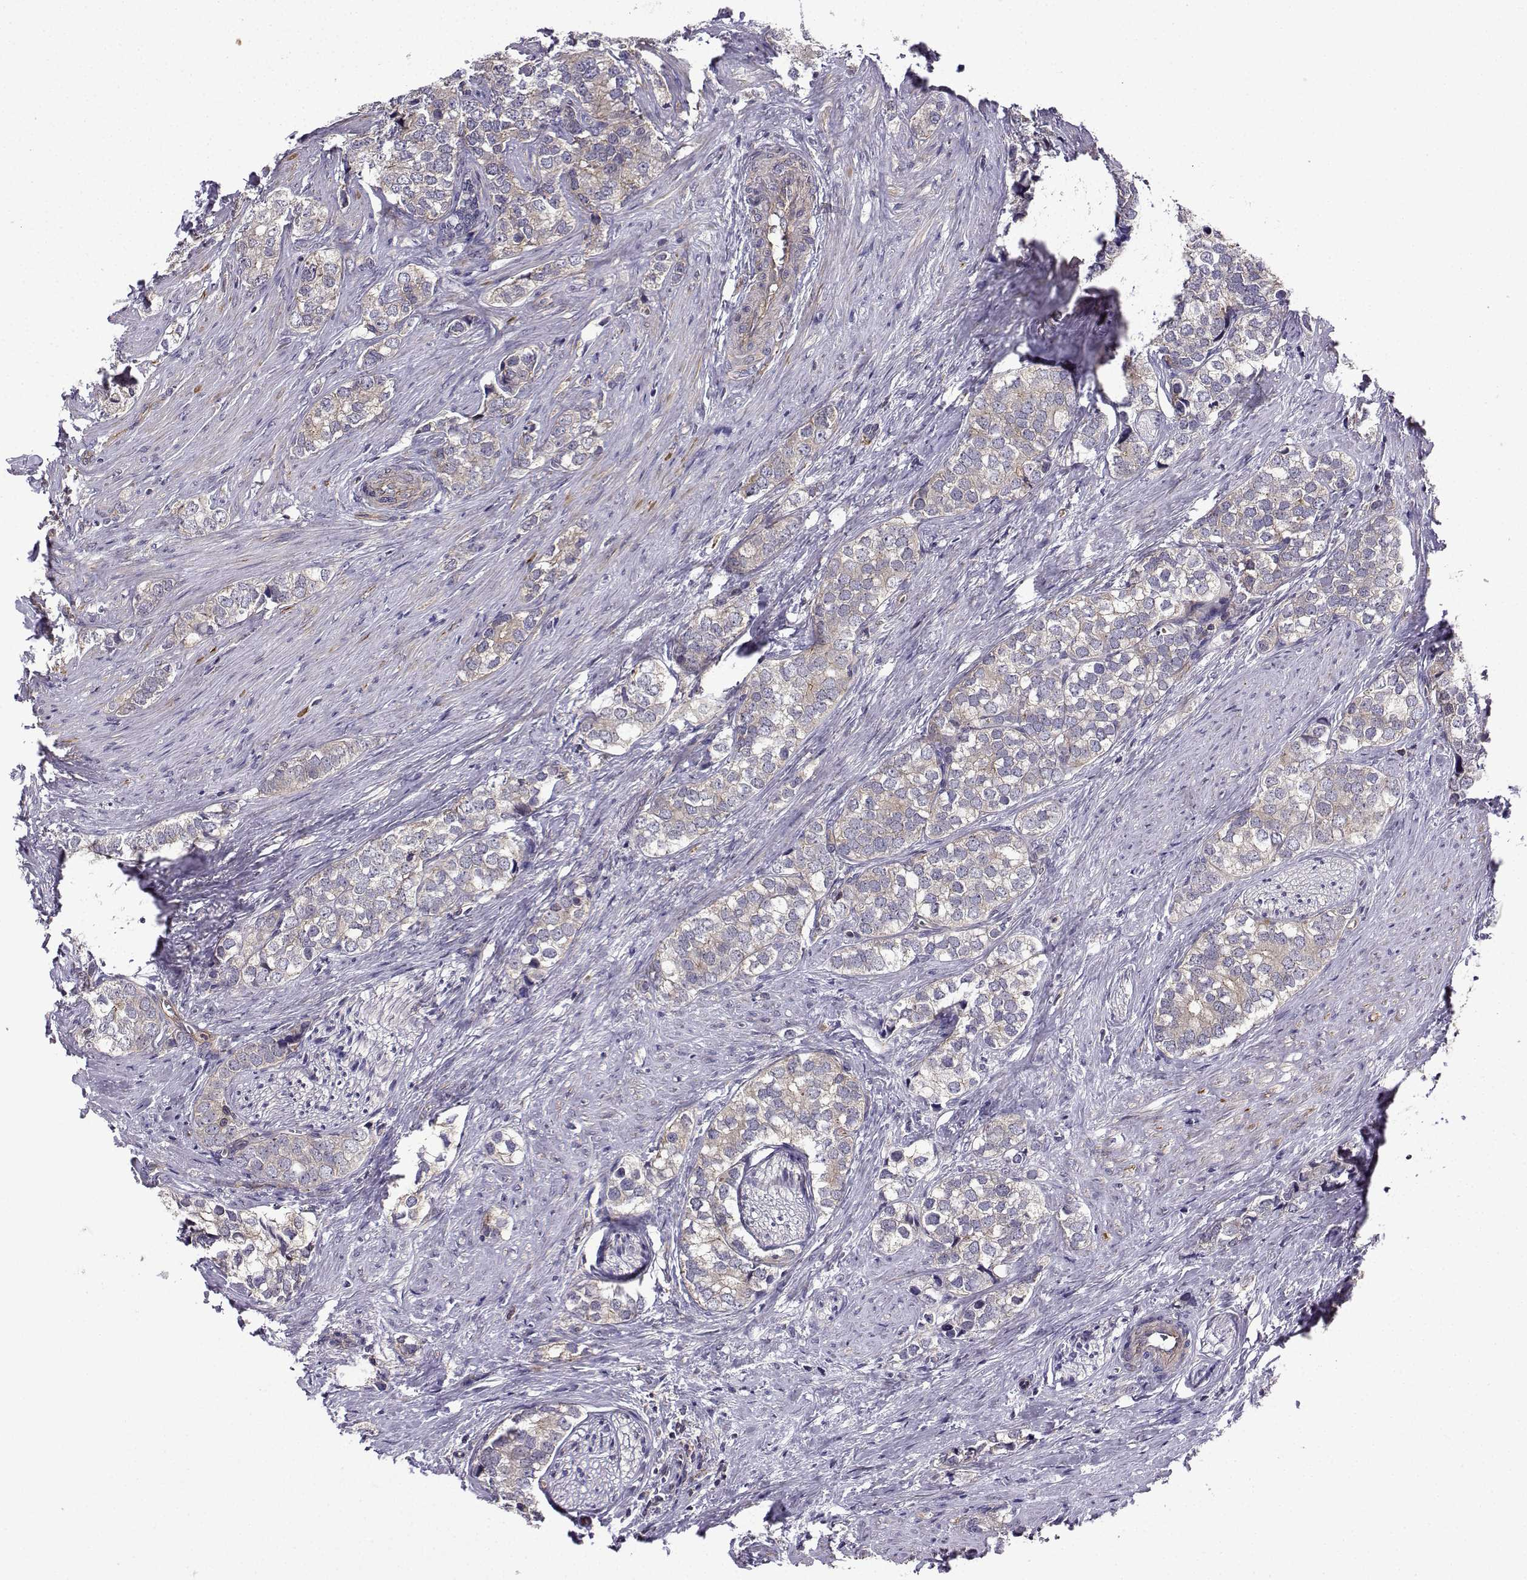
{"staining": {"intensity": "weak", "quantity": "25%-75%", "location": "cytoplasmic/membranous"}, "tissue": "prostate cancer", "cell_type": "Tumor cells", "image_type": "cancer", "snomed": [{"axis": "morphology", "description": "Adenocarcinoma, NOS"}, {"axis": "topography", "description": "Prostate and seminal vesicle, NOS"}], "caption": "Human prostate adenocarcinoma stained with a protein marker exhibits weak staining in tumor cells.", "gene": "ITGB8", "patient": {"sex": "male", "age": 63}}